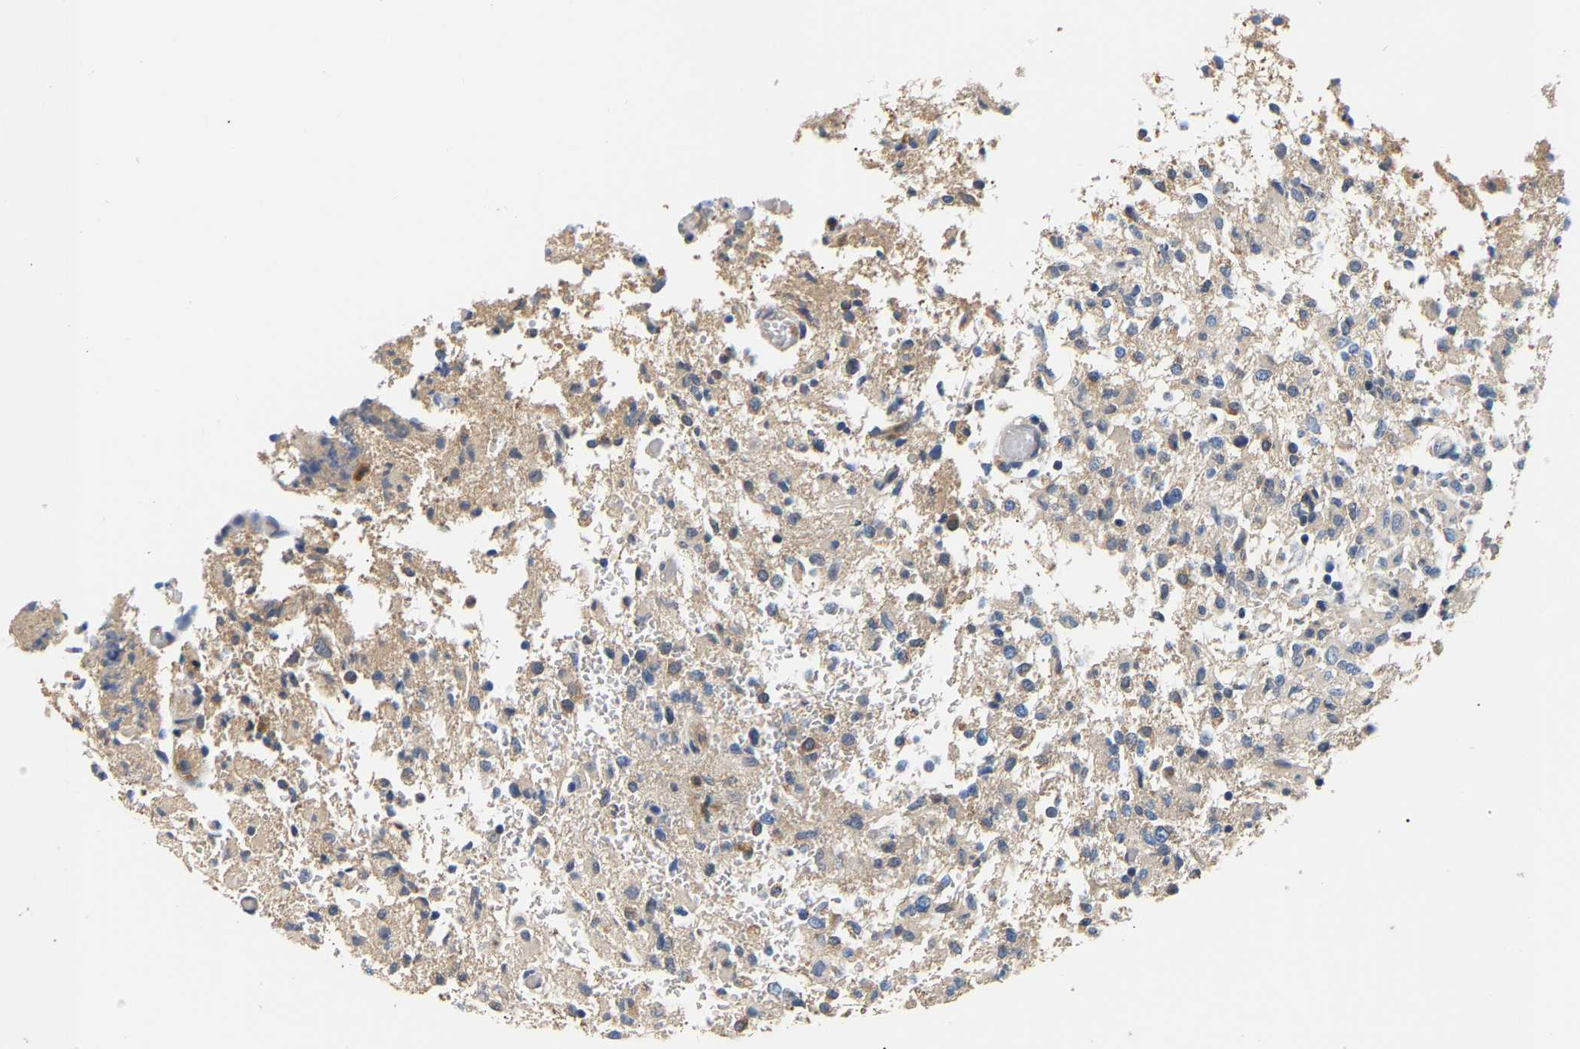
{"staining": {"intensity": "weak", "quantity": "25%-75%", "location": "cytoplasmic/membranous"}, "tissue": "glioma", "cell_type": "Tumor cells", "image_type": "cancer", "snomed": [{"axis": "morphology", "description": "Glioma, malignant, High grade"}, {"axis": "topography", "description": "Brain"}], "caption": "A micrograph showing weak cytoplasmic/membranous staining in approximately 25%-75% of tumor cells in high-grade glioma (malignant), as visualized by brown immunohistochemical staining.", "gene": "PPID", "patient": {"sex": "female", "age": 57}}